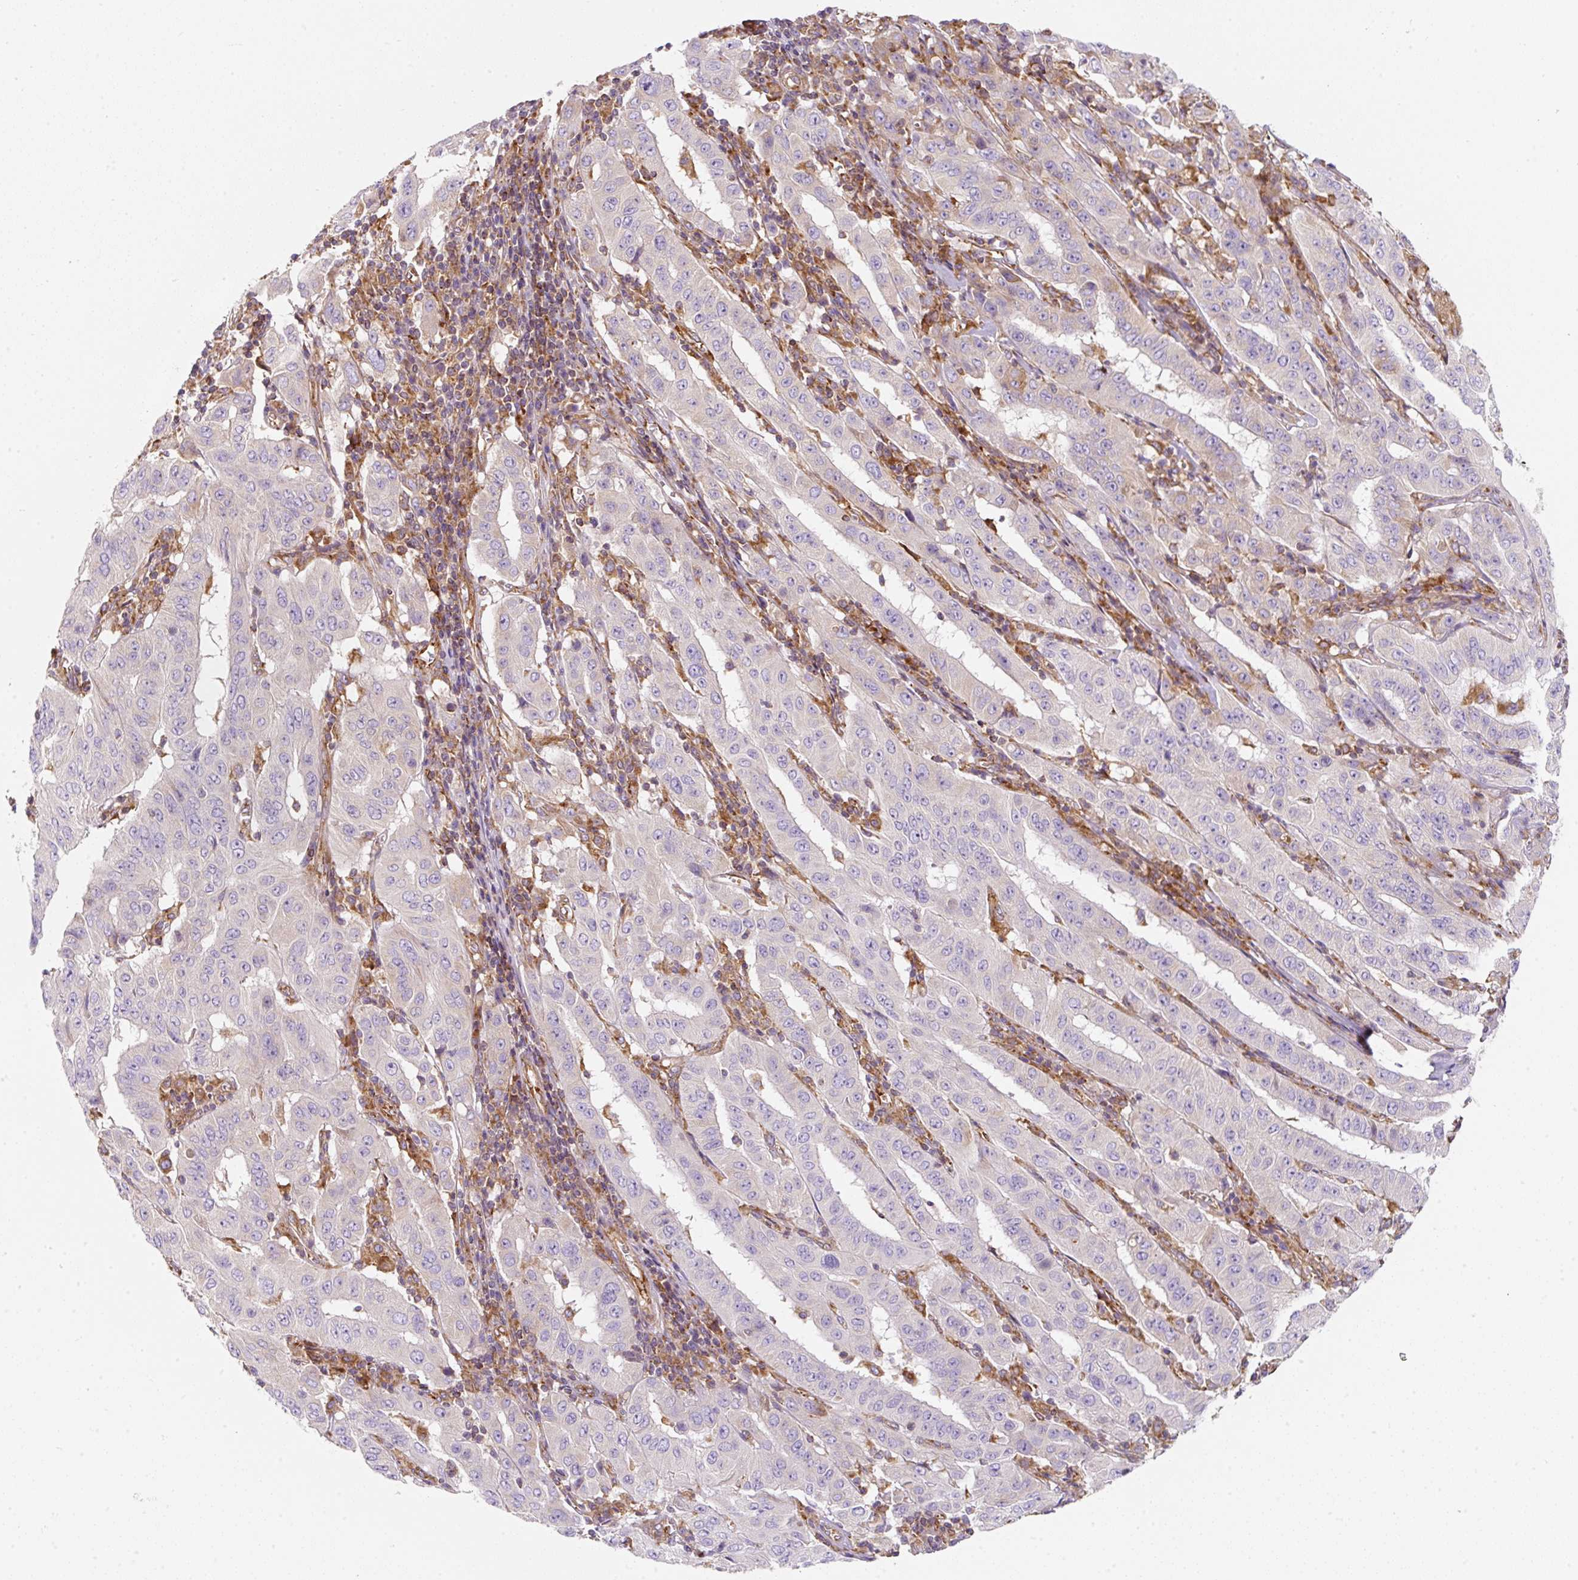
{"staining": {"intensity": "negative", "quantity": "none", "location": "none"}, "tissue": "pancreatic cancer", "cell_type": "Tumor cells", "image_type": "cancer", "snomed": [{"axis": "morphology", "description": "Adenocarcinoma, NOS"}, {"axis": "topography", "description": "Pancreas"}], "caption": "This image is of pancreatic cancer (adenocarcinoma) stained with IHC to label a protein in brown with the nuclei are counter-stained blue. There is no expression in tumor cells. (DAB (3,3'-diaminobenzidine) IHC visualized using brightfield microscopy, high magnification).", "gene": "ERAP2", "patient": {"sex": "male", "age": 63}}